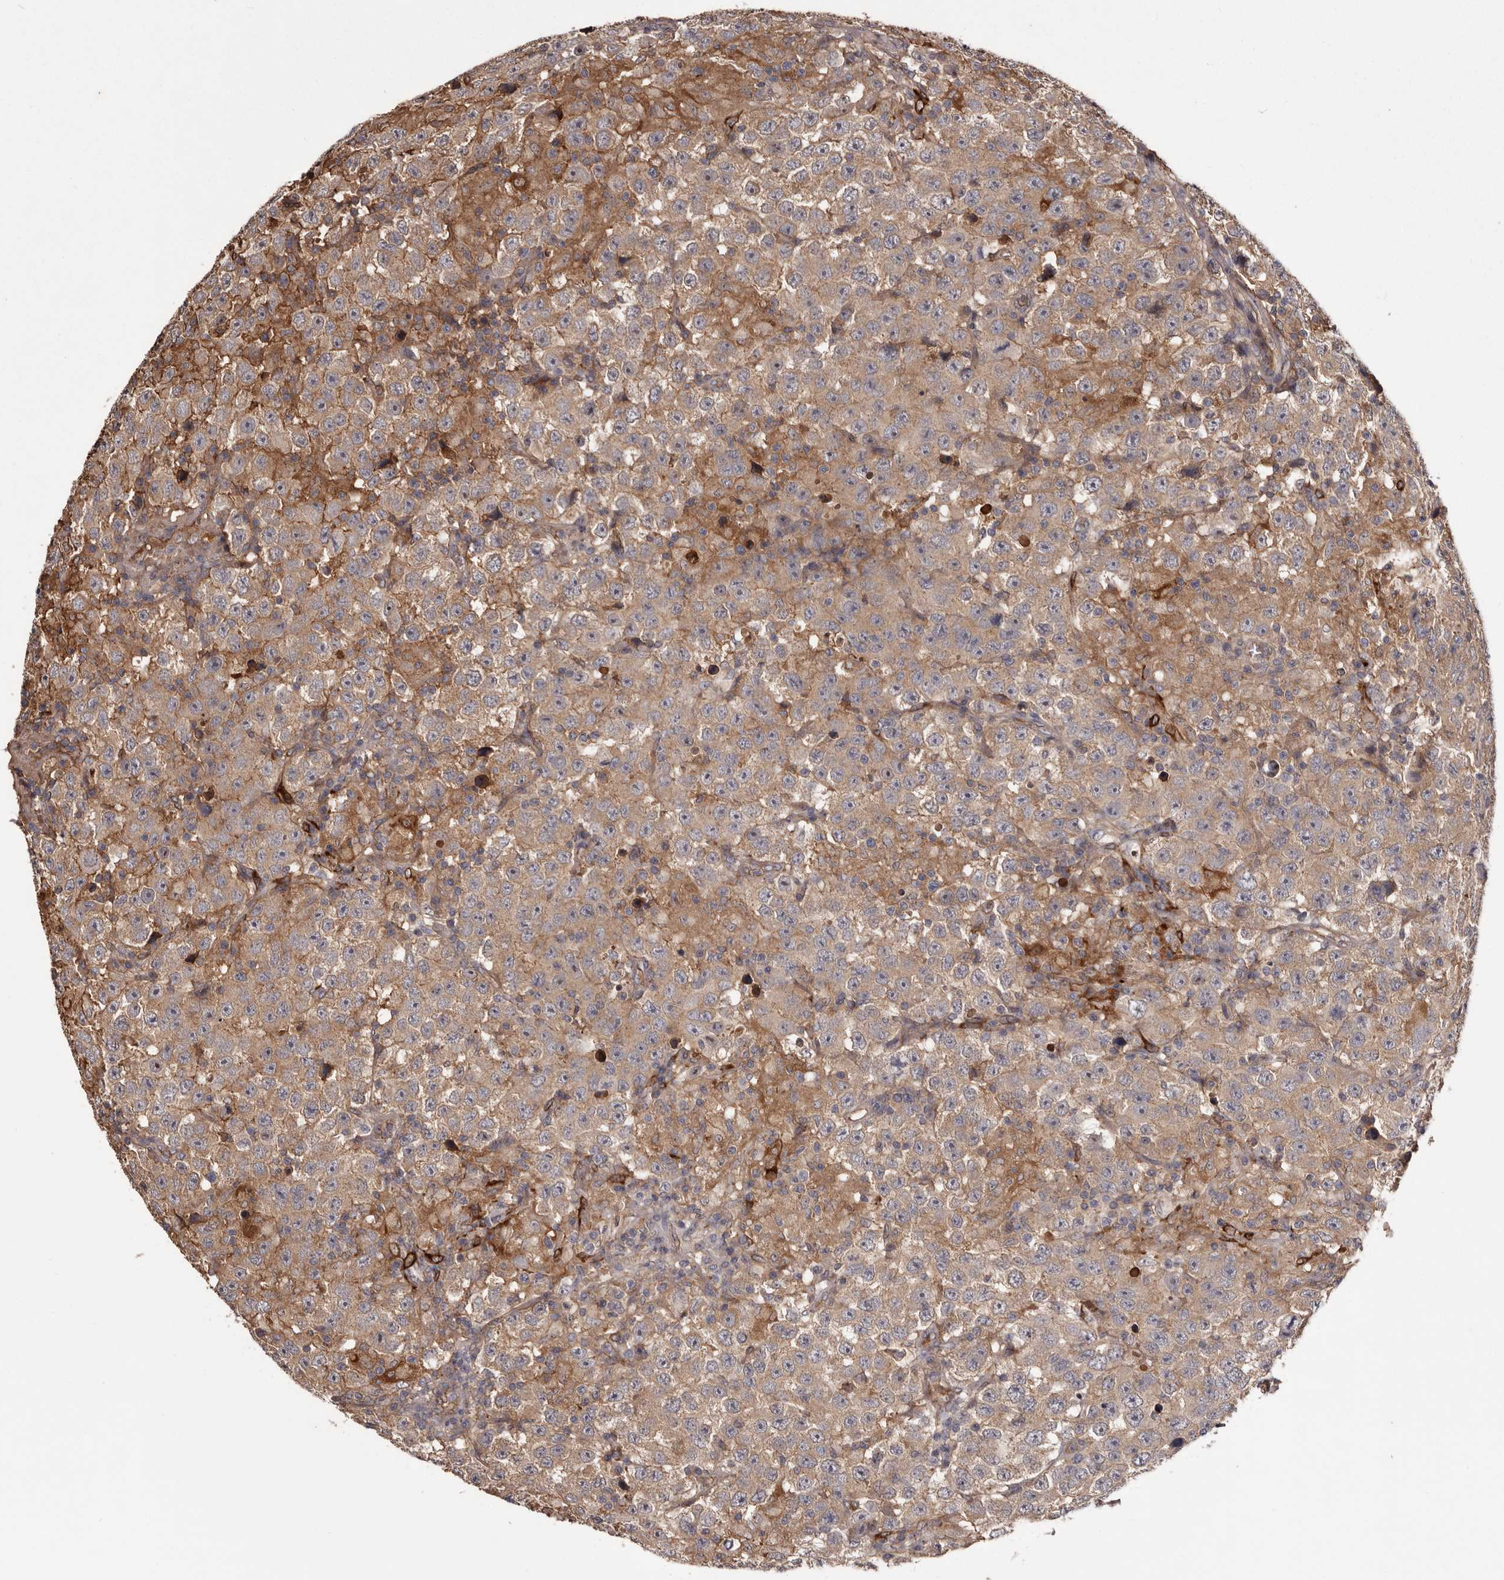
{"staining": {"intensity": "moderate", "quantity": ">75%", "location": "cytoplasmic/membranous"}, "tissue": "testis cancer", "cell_type": "Tumor cells", "image_type": "cancer", "snomed": [{"axis": "morphology", "description": "Seminoma, NOS"}, {"axis": "topography", "description": "Testis"}], "caption": "The immunohistochemical stain labels moderate cytoplasmic/membranous positivity in tumor cells of testis cancer (seminoma) tissue.", "gene": "CYP1B1", "patient": {"sex": "male", "age": 41}}